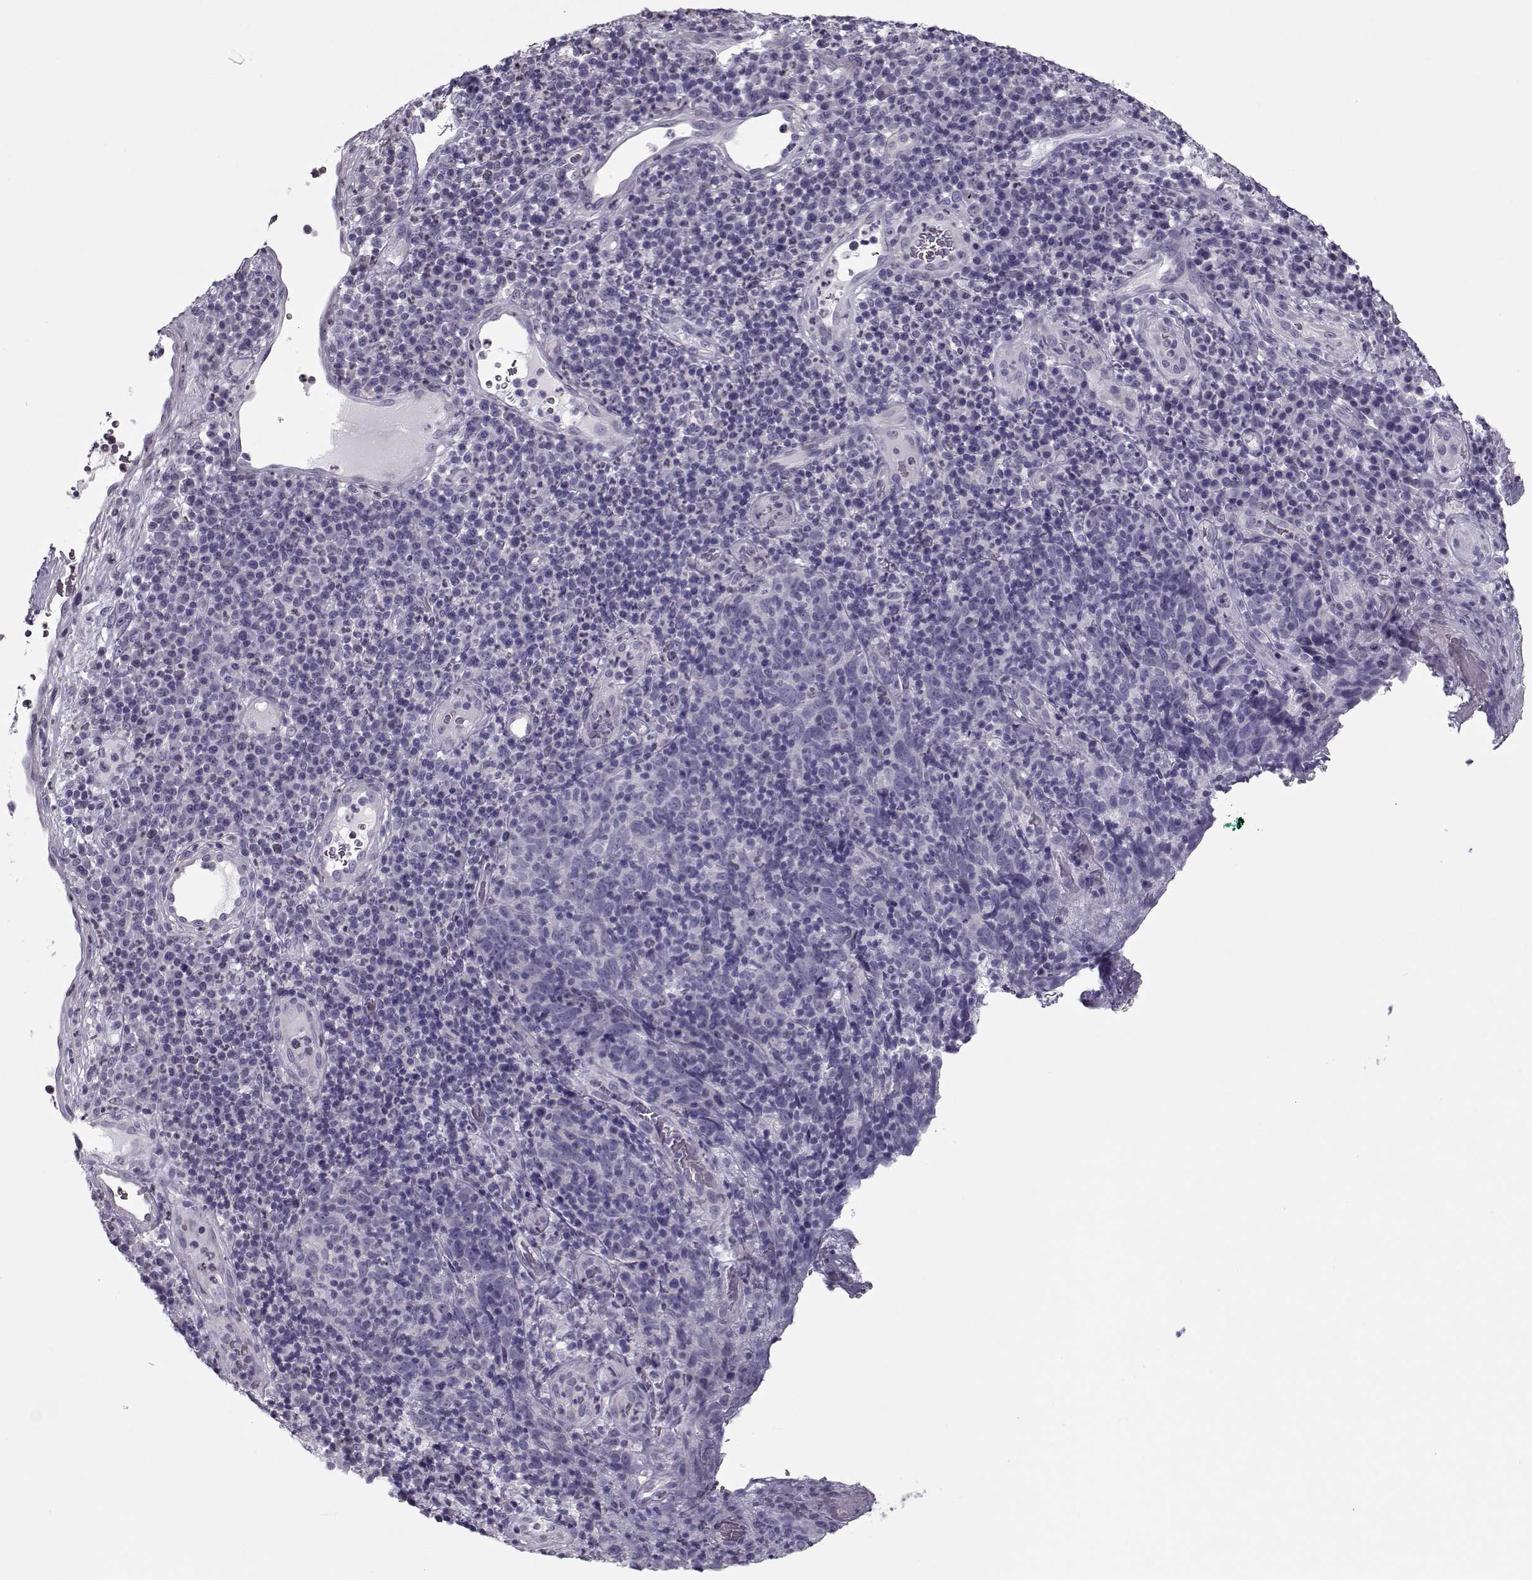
{"staining": {"intensity": "negative", "quantity": "none", "location": "none"}, "tissue": "skin cancer", "cell_type": "Tumor cells", "image_type": "cancer", "snomed": [{"axis": "morphology", "description": "Squamous cell carcinoma, NOS"}, {"axis": "topography", "description": "Skin"}, {"axis": "topography", "description": "Anal"}], "caption": "Histopathology image shows no protein positivity in tumor cells of skin squamous cell carcinoma tissue.", "gene": "CIBAR1", "patient": {"sex": "female", "age": 51}}